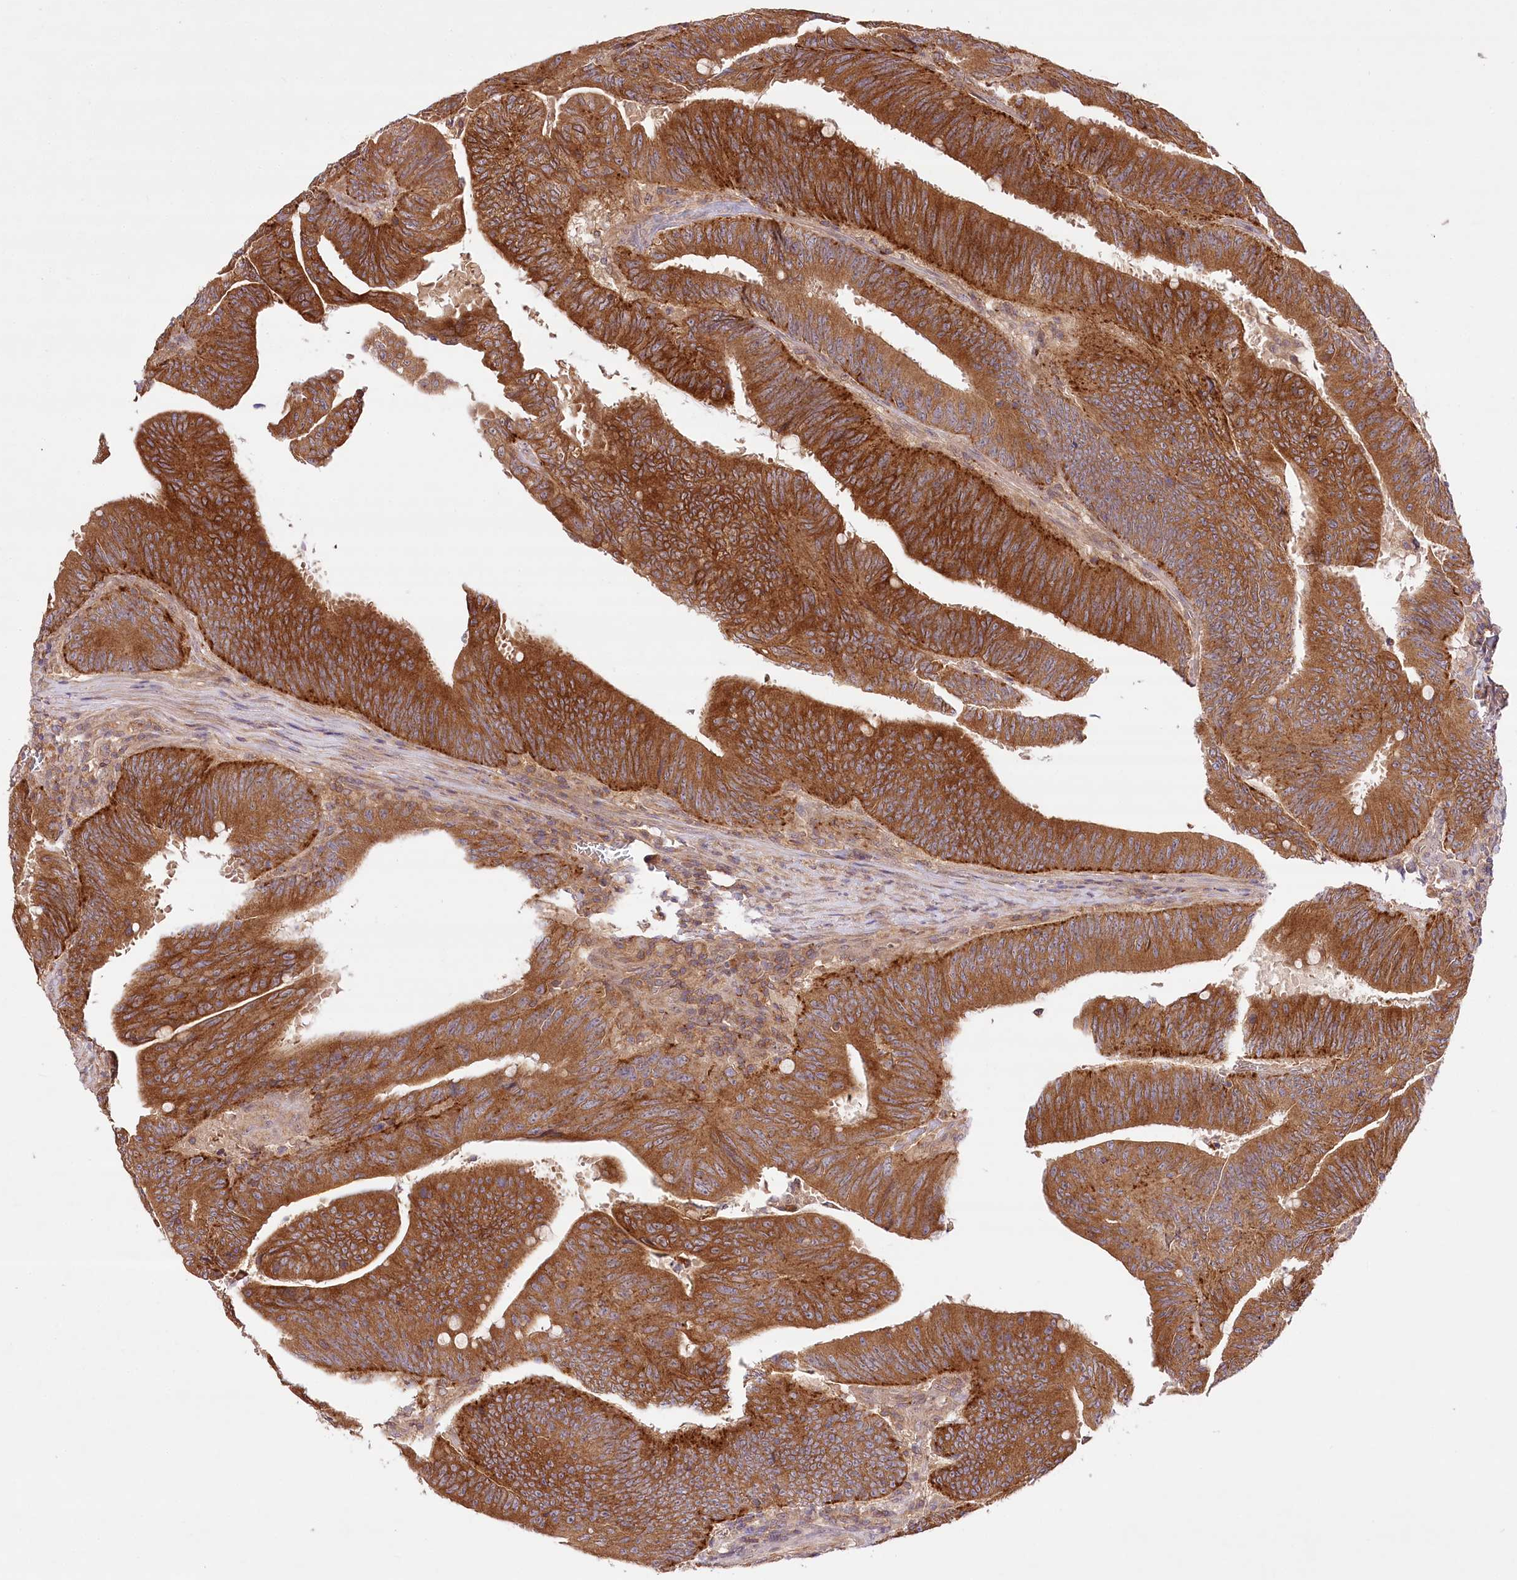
{"staining": {"intensity": "strong", "quantity": ">75%", "location": "cytoplasmic/membranous"}, "tissue": "colorectal cancer", "cell_type": "Tumor cells", "image_type": "cancer", "snomed": [{"axis": "morphology", "description": "Adenocarcinoma, NOS"}, {"axis": "topography", "description": "Colon"}], "caption": "There is high levels of strong cytoplasmic/membranous staining in tumor cells of colorectal cancer, as demonstrated by immunohistochemical staining (brown color).", "gene": "LSS", "patient": {"sex": "male", "age": 45}}